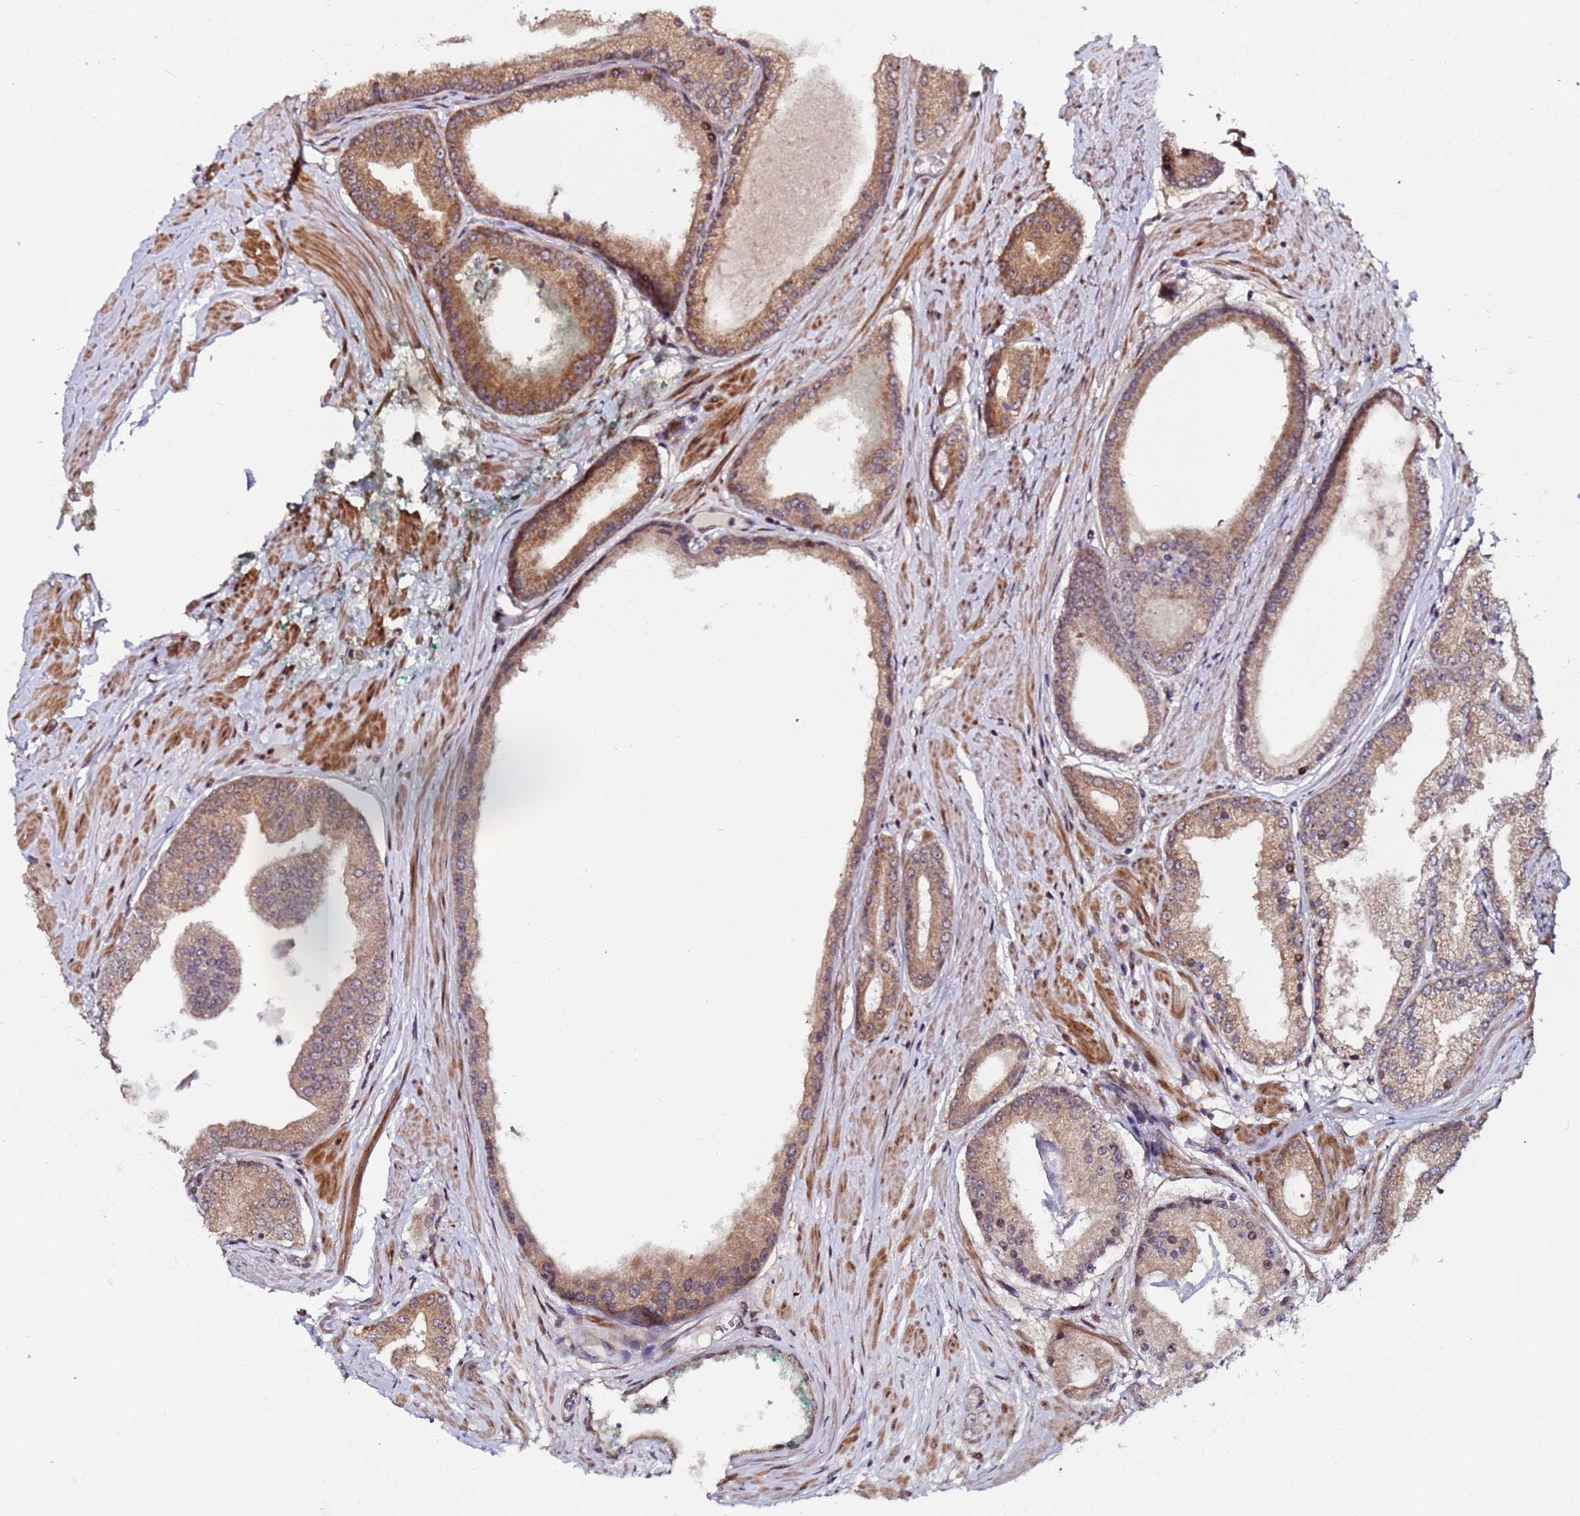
{"staining": {"intensity": "moderate", "quantity": ">75%", "location": "cytoplasmic/membranous"}, "tissue": "prostate cancer", "cell_type": "Tumor cells", "image_type": "cancer", "snomed": [{"axis": "morphology", "description": "Adenocarcinoma, High grade"}, {"axis": "topography", "description": "Prostate"}], "caption": "Immunohistochemistry staining of adenocarcinoma (high-grade) (prostate), which displays medium levels of moderate cytoplasmic/membranous staining in about >75% of tumor cells indicating moderate cytoplasmic/membranous protein expression. The staining was performed using DAB (3,3'-diaminobenzidine) (brown) for protein detection and nuclei were counterstained in hematoxylin (blue).", "gene": "PPM1H", "patient": {"sex": "male", "age": 59}}